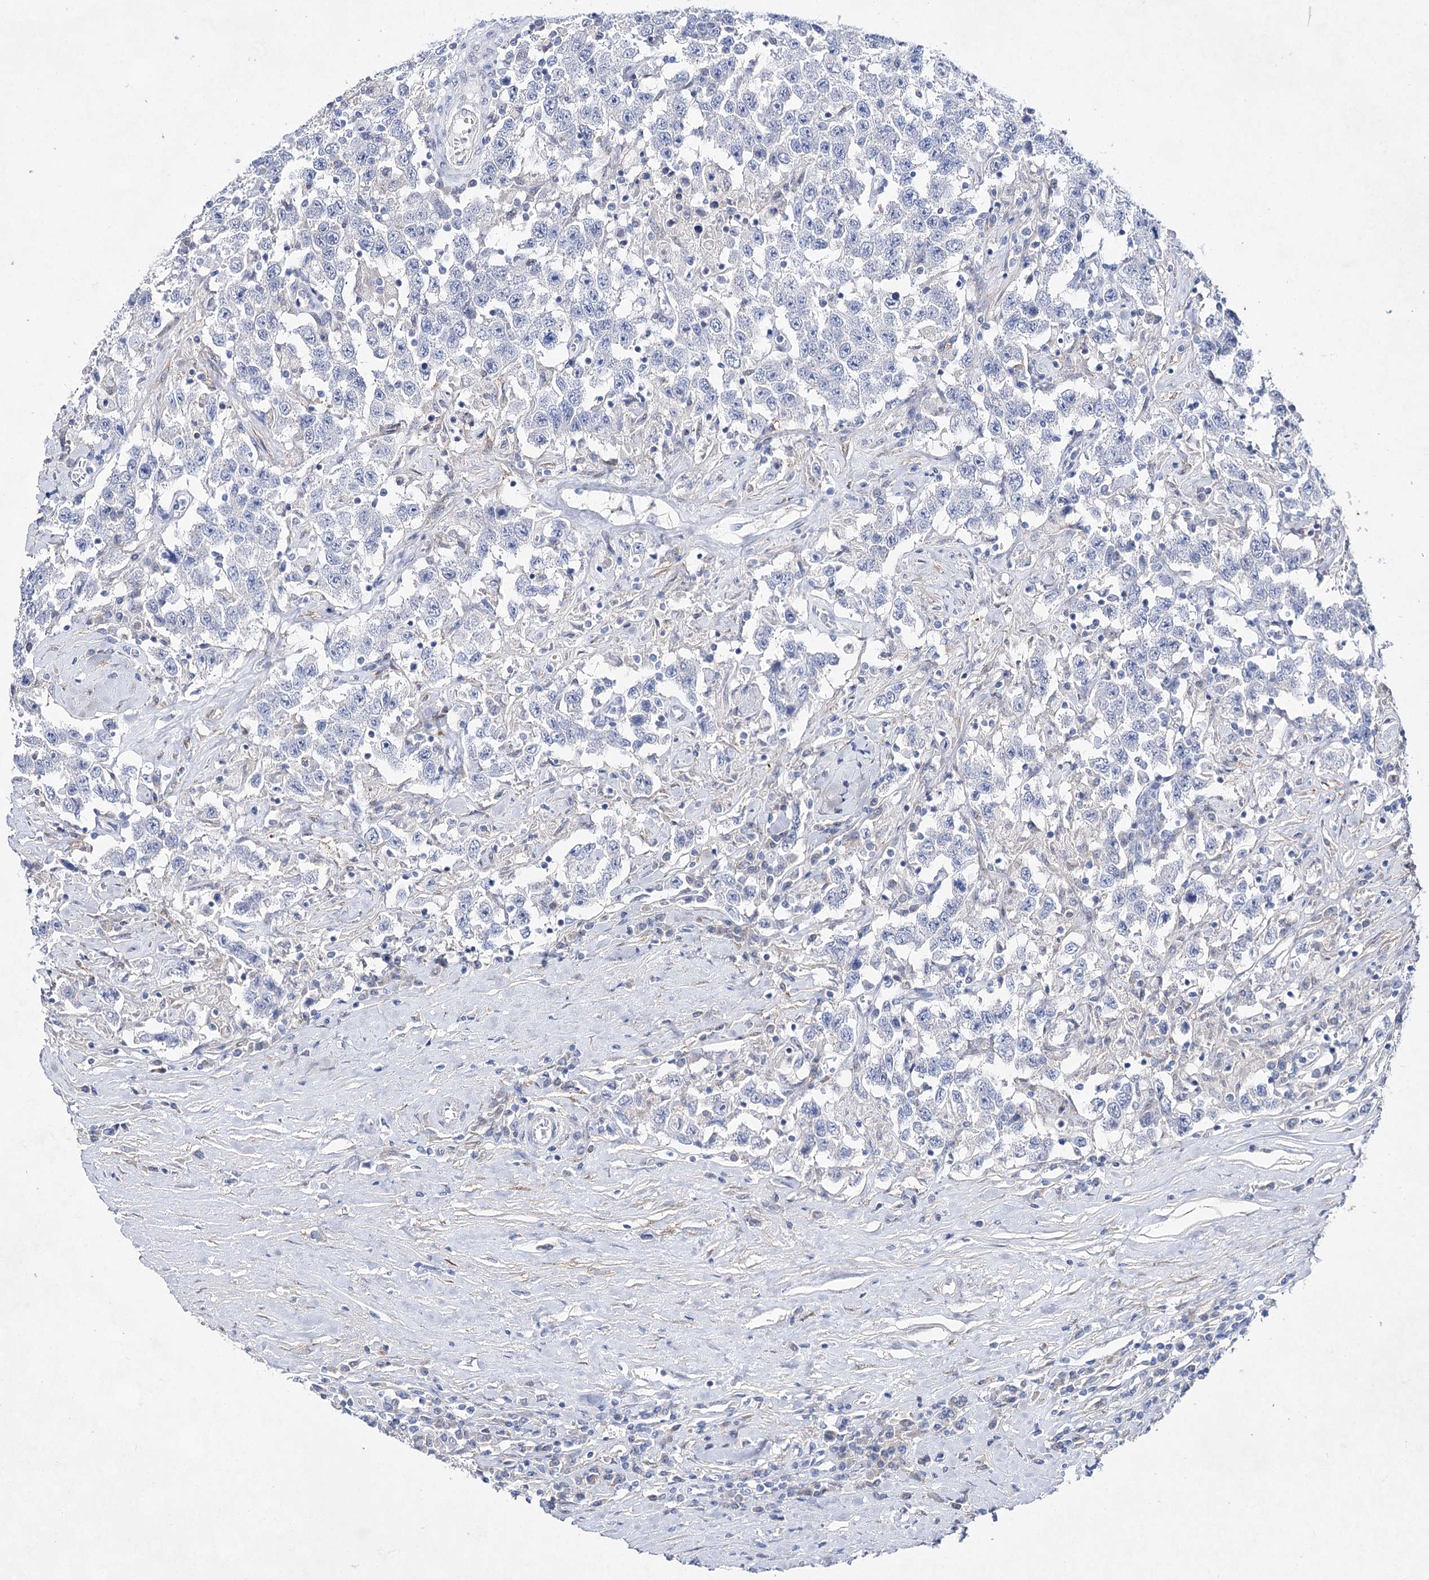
{"staining": {"intensity": "negative", "quantity": "none", "location": "none"}, "tissue": "testis cancer", "cell_type": "Tumor cells", "image_type": "cancer", "snomed": [{"axis": "morphology", "description": "Seminoma, NOS"}, {"axis": "topography", "description": "Testis"}], "caption": "Tumor cells are negative for protein expression in human testis seminoma.", "gene": "UGDH", "patient": {"sex": "male", "age": 41}}